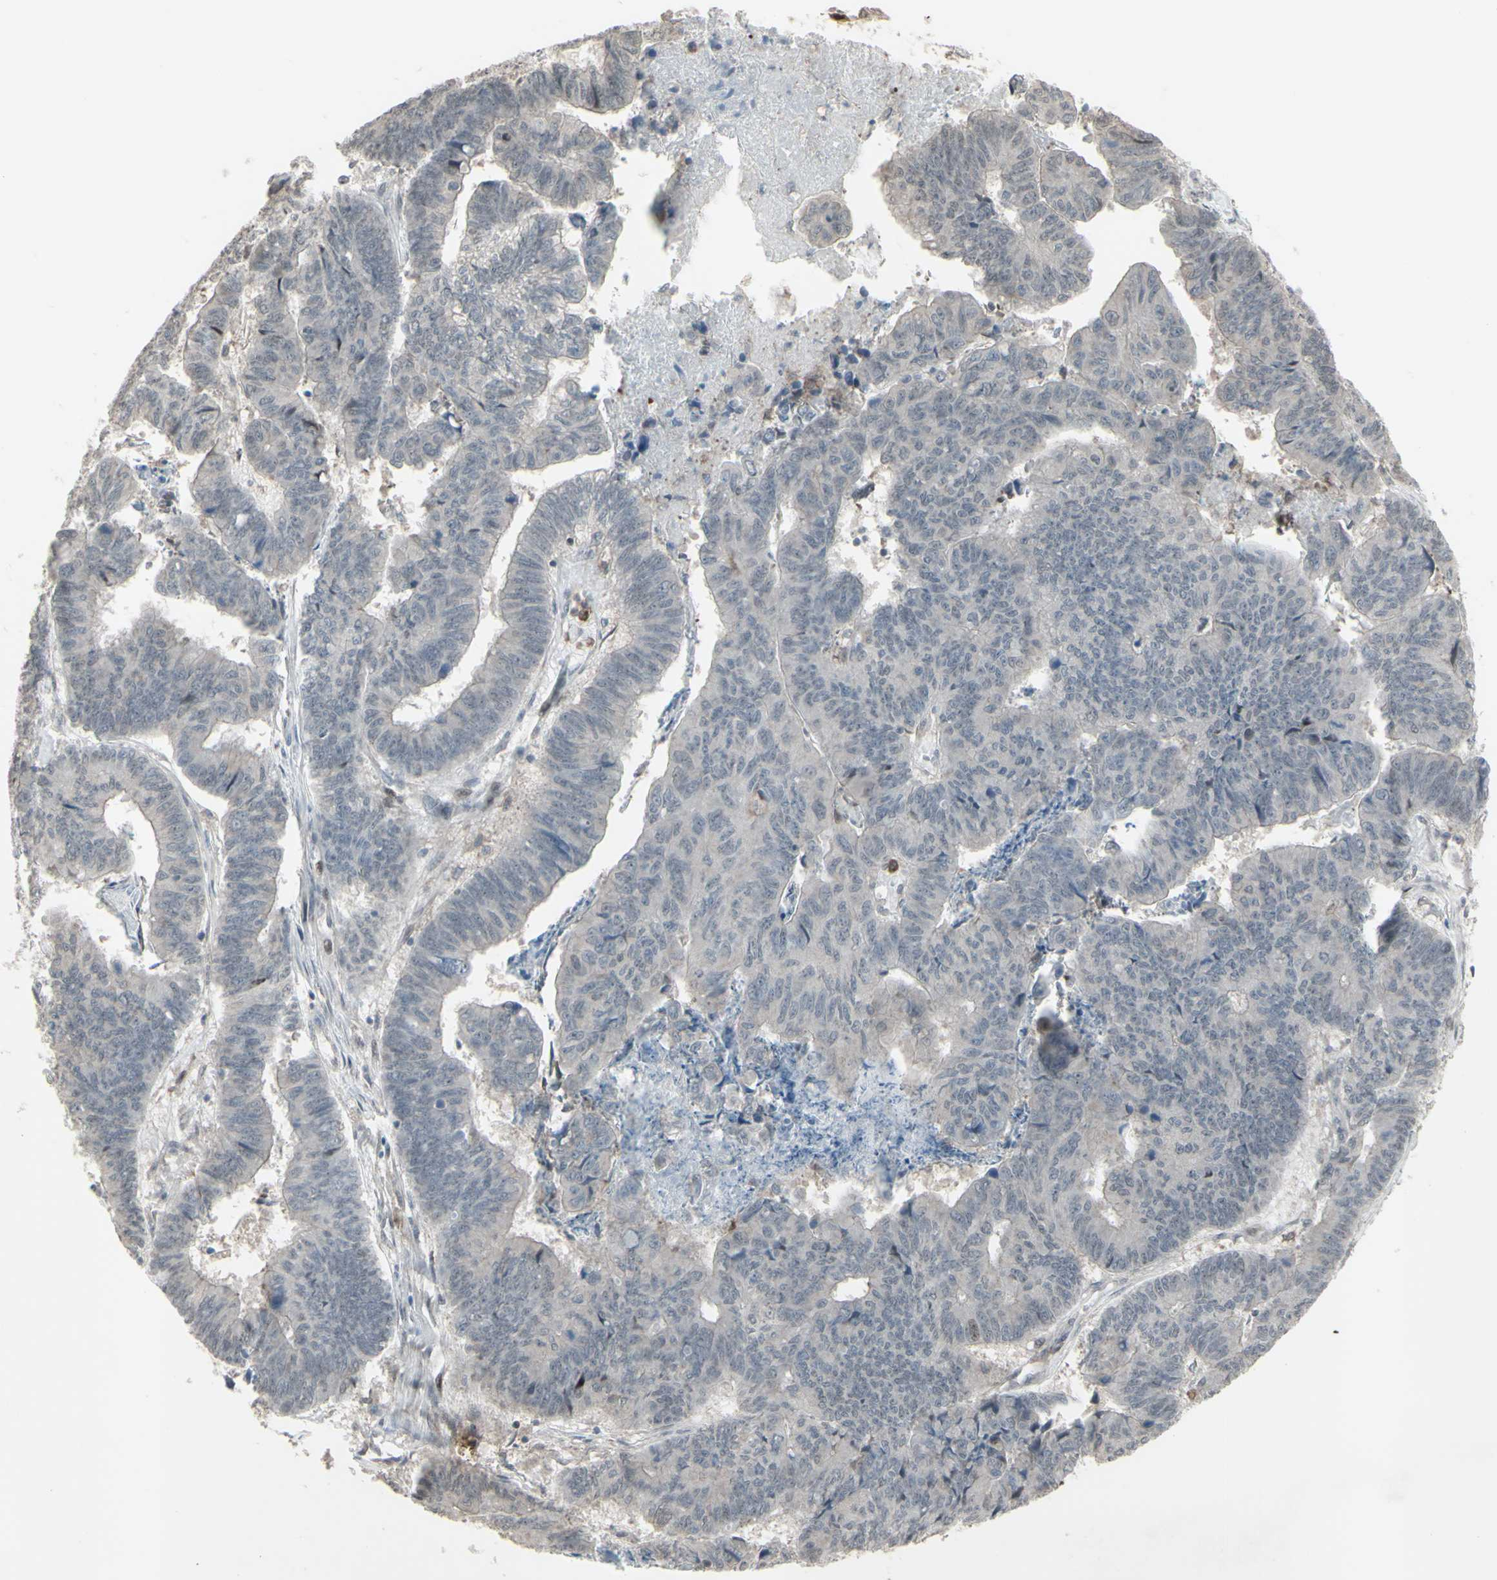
{"staining": {"intensity": "negative", "quantity": "none", "location": "none"}, "tissue": "stomach cancer", "cell_type": "Tumor cells", "image_type": "cancer", "snomed": [{"axis": "morphology", "description": "Adenocarcinoma, NOS"}, {"axis": "topography", "description": "Stomach, lower"}], "caption": "Stomach adenocarcinoma was stained to show a protein in brown. There is no significant expression in tumor cells.", "gene": "CD33", "patient": {"sex": "male", "age": 77}}